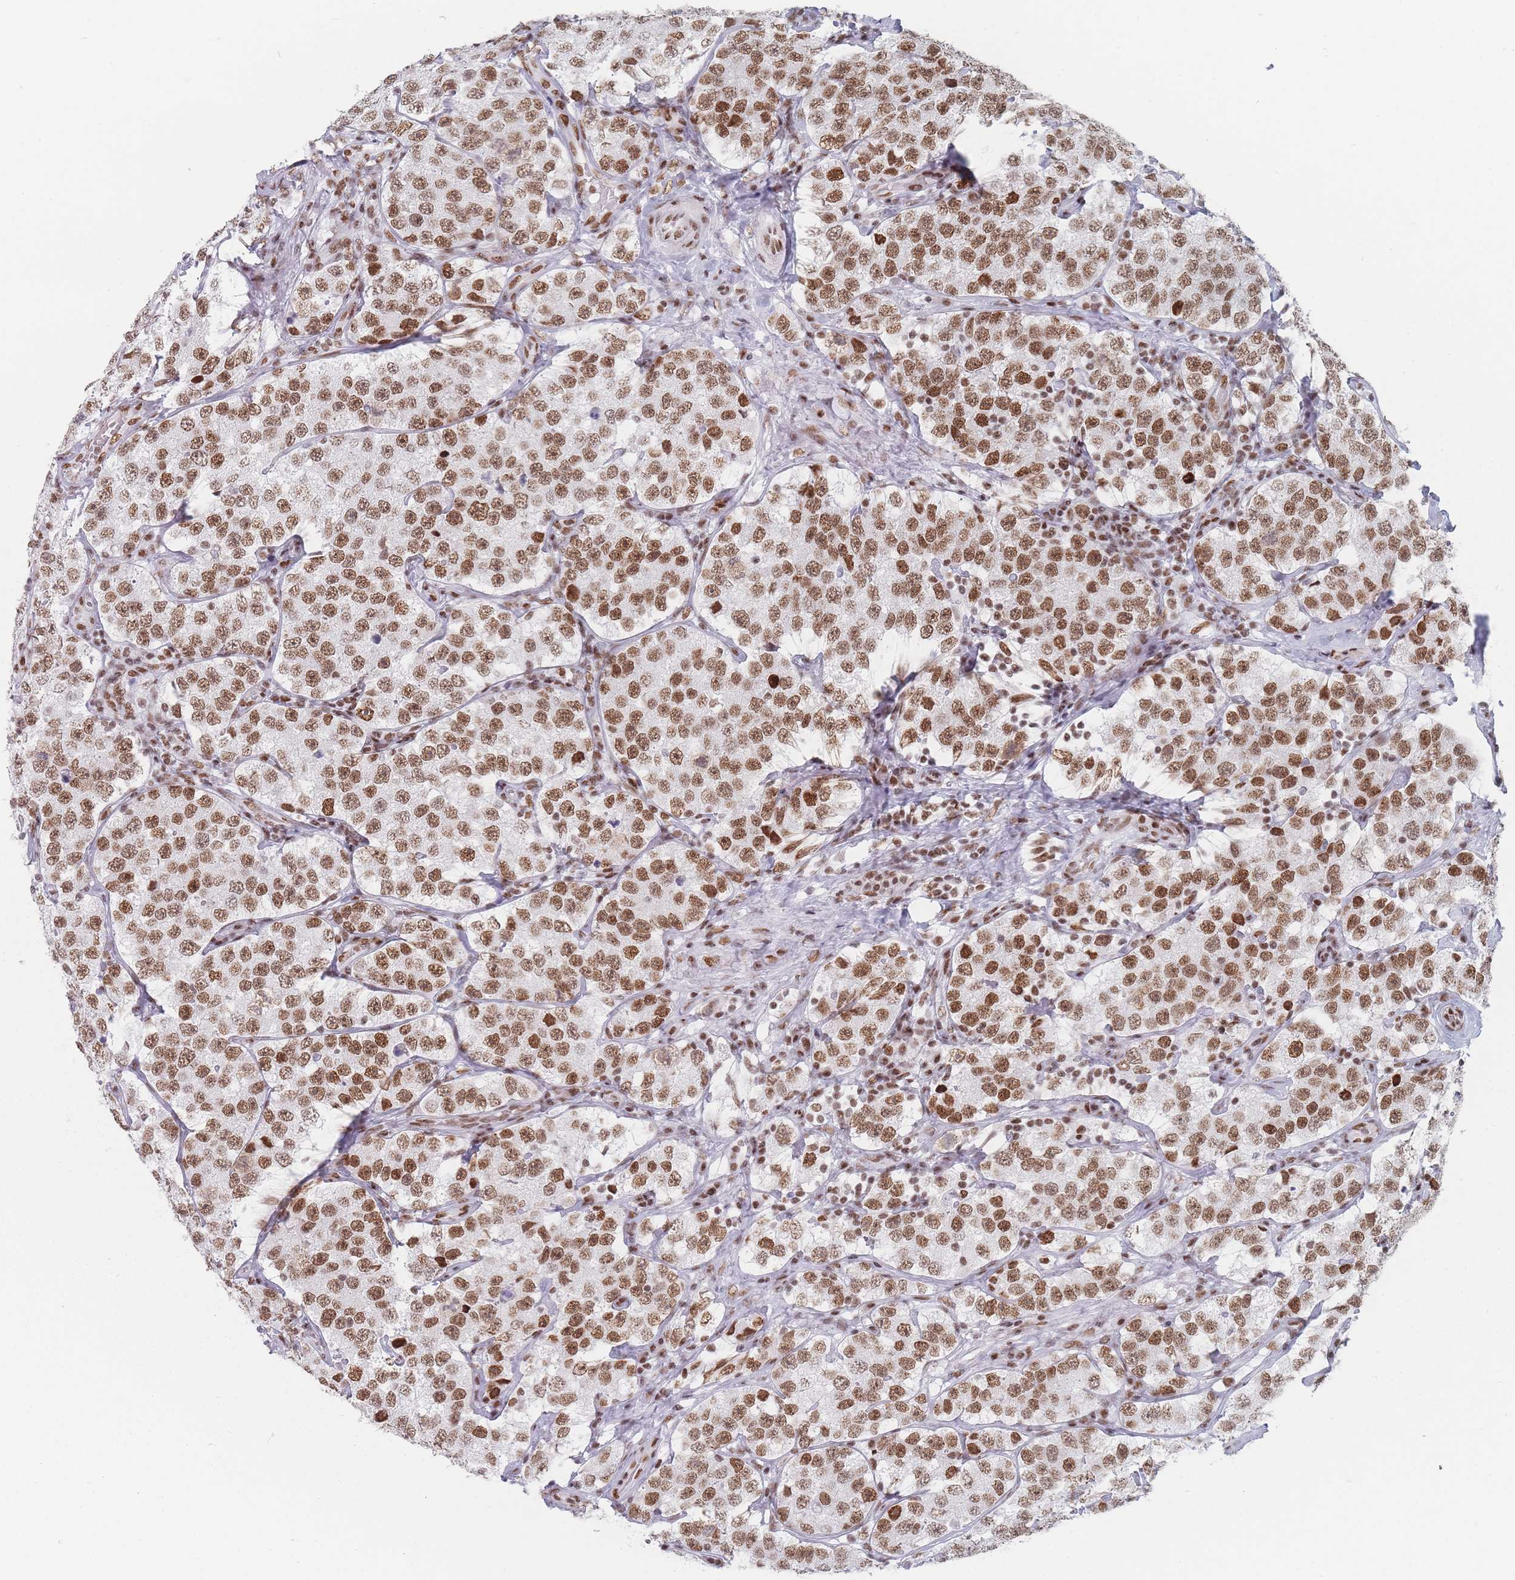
{"staining": {"intensity": "moderate", "quantity": ">75%", "location": "nuclear"}, "tissue": "testis cancer", "cell_type": "Tumor cells", "image_type": "cancer", "snomed": [{"axis": "morphology", "description": "Seminoma, NOS"}, {"axis": "topography", "description": "Testis"}], "caption": "Testis cancer stained for a protein (brown) displays moderate nuclear positive positivity in approximately >75% of tumor cells.", "gene": "SAFB2", "patient": {"sex": "male", "age": 34}}